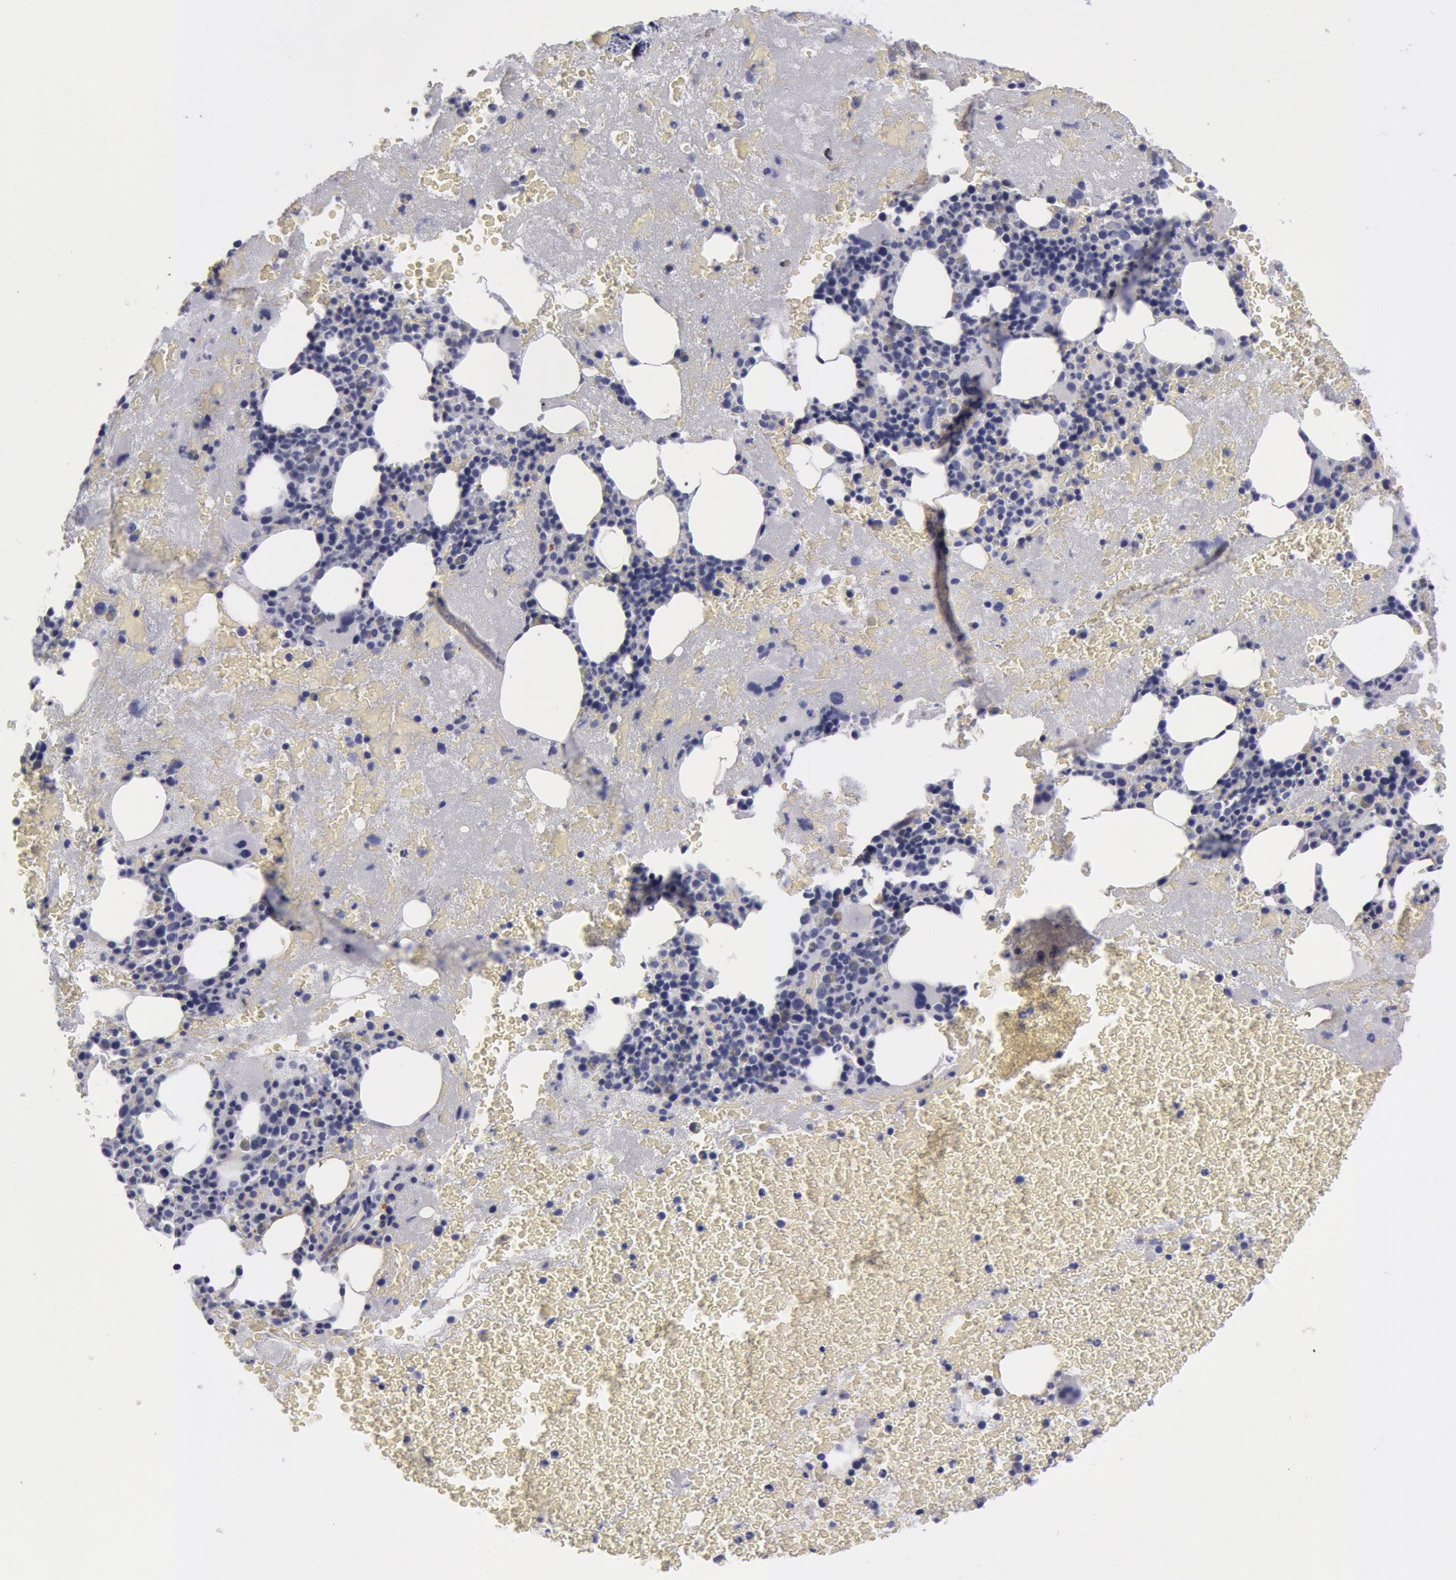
{"staining": {"intensity": "negative", "quantity": "none", "location": "none"}, "tissue": "bone marrow", "cell_type": "Hematopoietic cells", "image_type": "normal", "snomed": [{"axis": "morphology", "description": "Normal tissue, NOS"}, {"axis": "topography", "description": "Bone marrow"}], "caption": "A histopathology image of bone marrow stained for a protein displays no brown staining in hematopoietic cells. (Immunohistochemistry (ihc), brightfield microscopy, high magnification).", "gene": "SMC1B", "patient": {"sex": "male", "age": 76}}